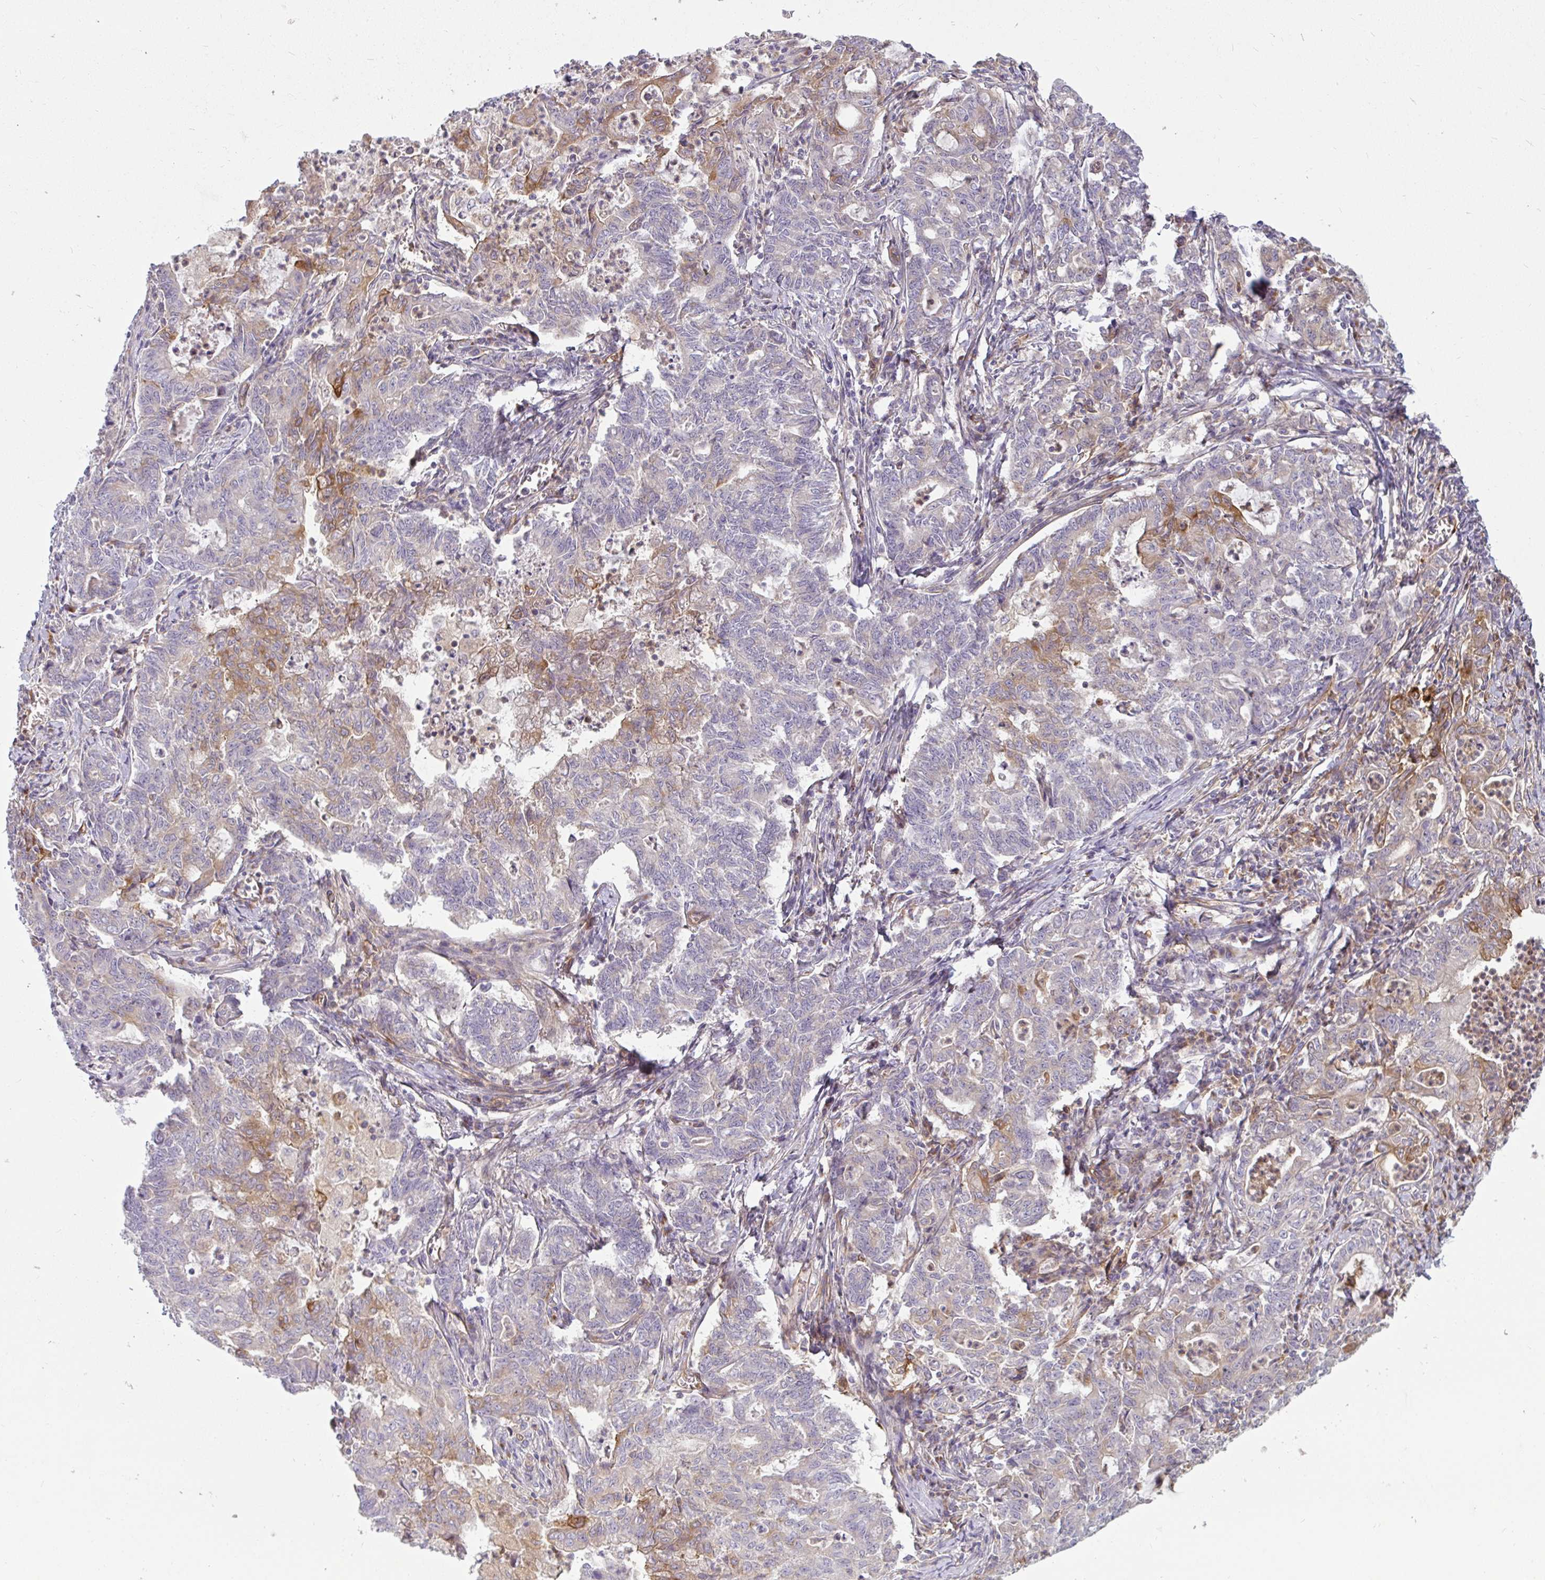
{"staining": {"intensity": "moderate", "quantity": "<25%", "location": "cytoplasmic/membranous"}, "tissue": "stomach cancer", "cell_type": "Tumor cells", "image_type": "cancer", "snomed": [{"axis": "morphology", "description": "Adenocarcinoma, NOS"}, {"axis": "topography", "description": "Stomach, upper"}], "caption": "This micrograph displays stomach cancer (adenocarcinoma) stained with immunohistochemistry (IHC) to label a protein in brown. The cytoplasmic/membranous of tumor cells show moderate positivity for the protein. Nuclei are counter-stained blue.", "gene": "IFIT3", "patient": {"sex": "female", "age": 79}}